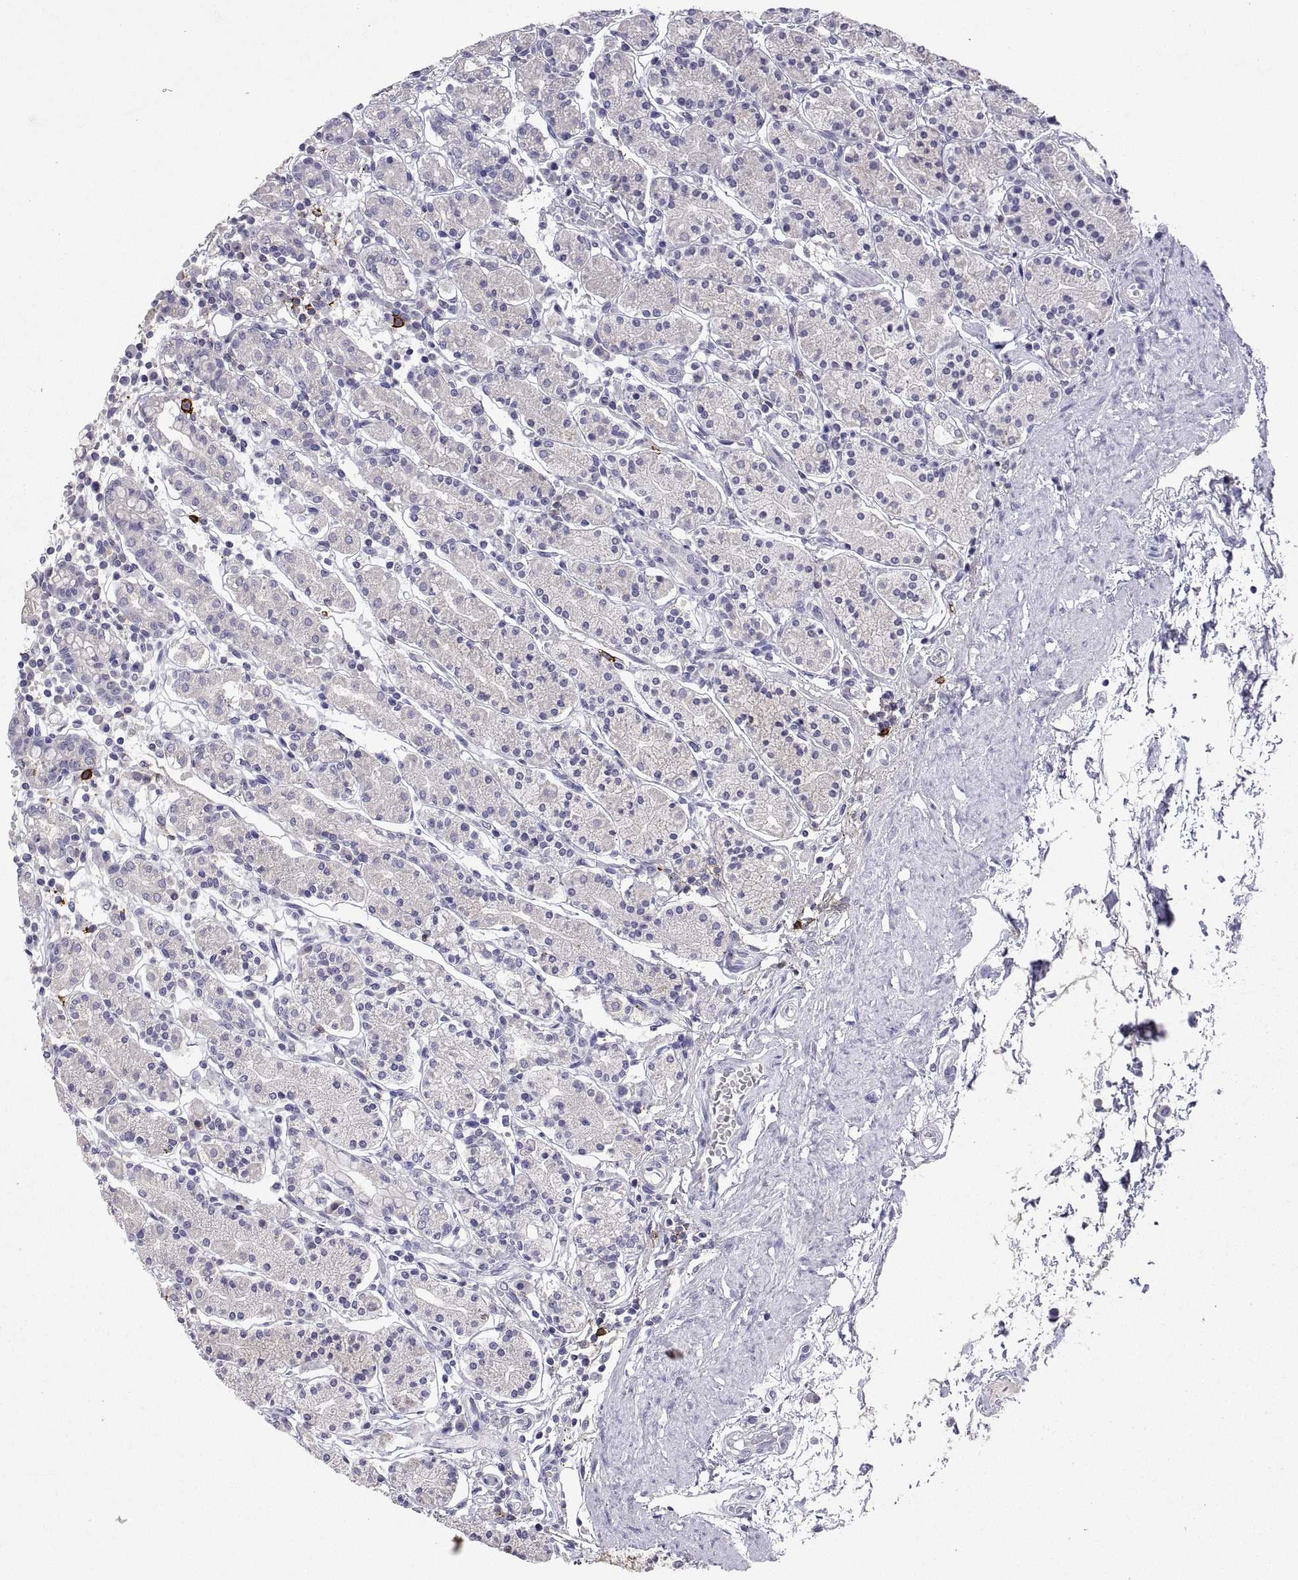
{"staining": {"intensity": "negative", "quantity": "none", "location": "none"}, "tissue": "stomach", "cell_type": "Glandular cells", "image_type": "normal", "snomed": [{"axis": "morphology", "description": "Normal tissue, NOS"}, {"axis": "topography", "description": "Stomach, upper"}, {"axis": "topography", "description": "Stomach"}], "caption": "IHC photomicrograph of normal stomach: human stomach stained with DAB shows no significant protein expression in glandular cells.", "gene": "MS4A1", "patient": {"sex": "male", "age": 62}}